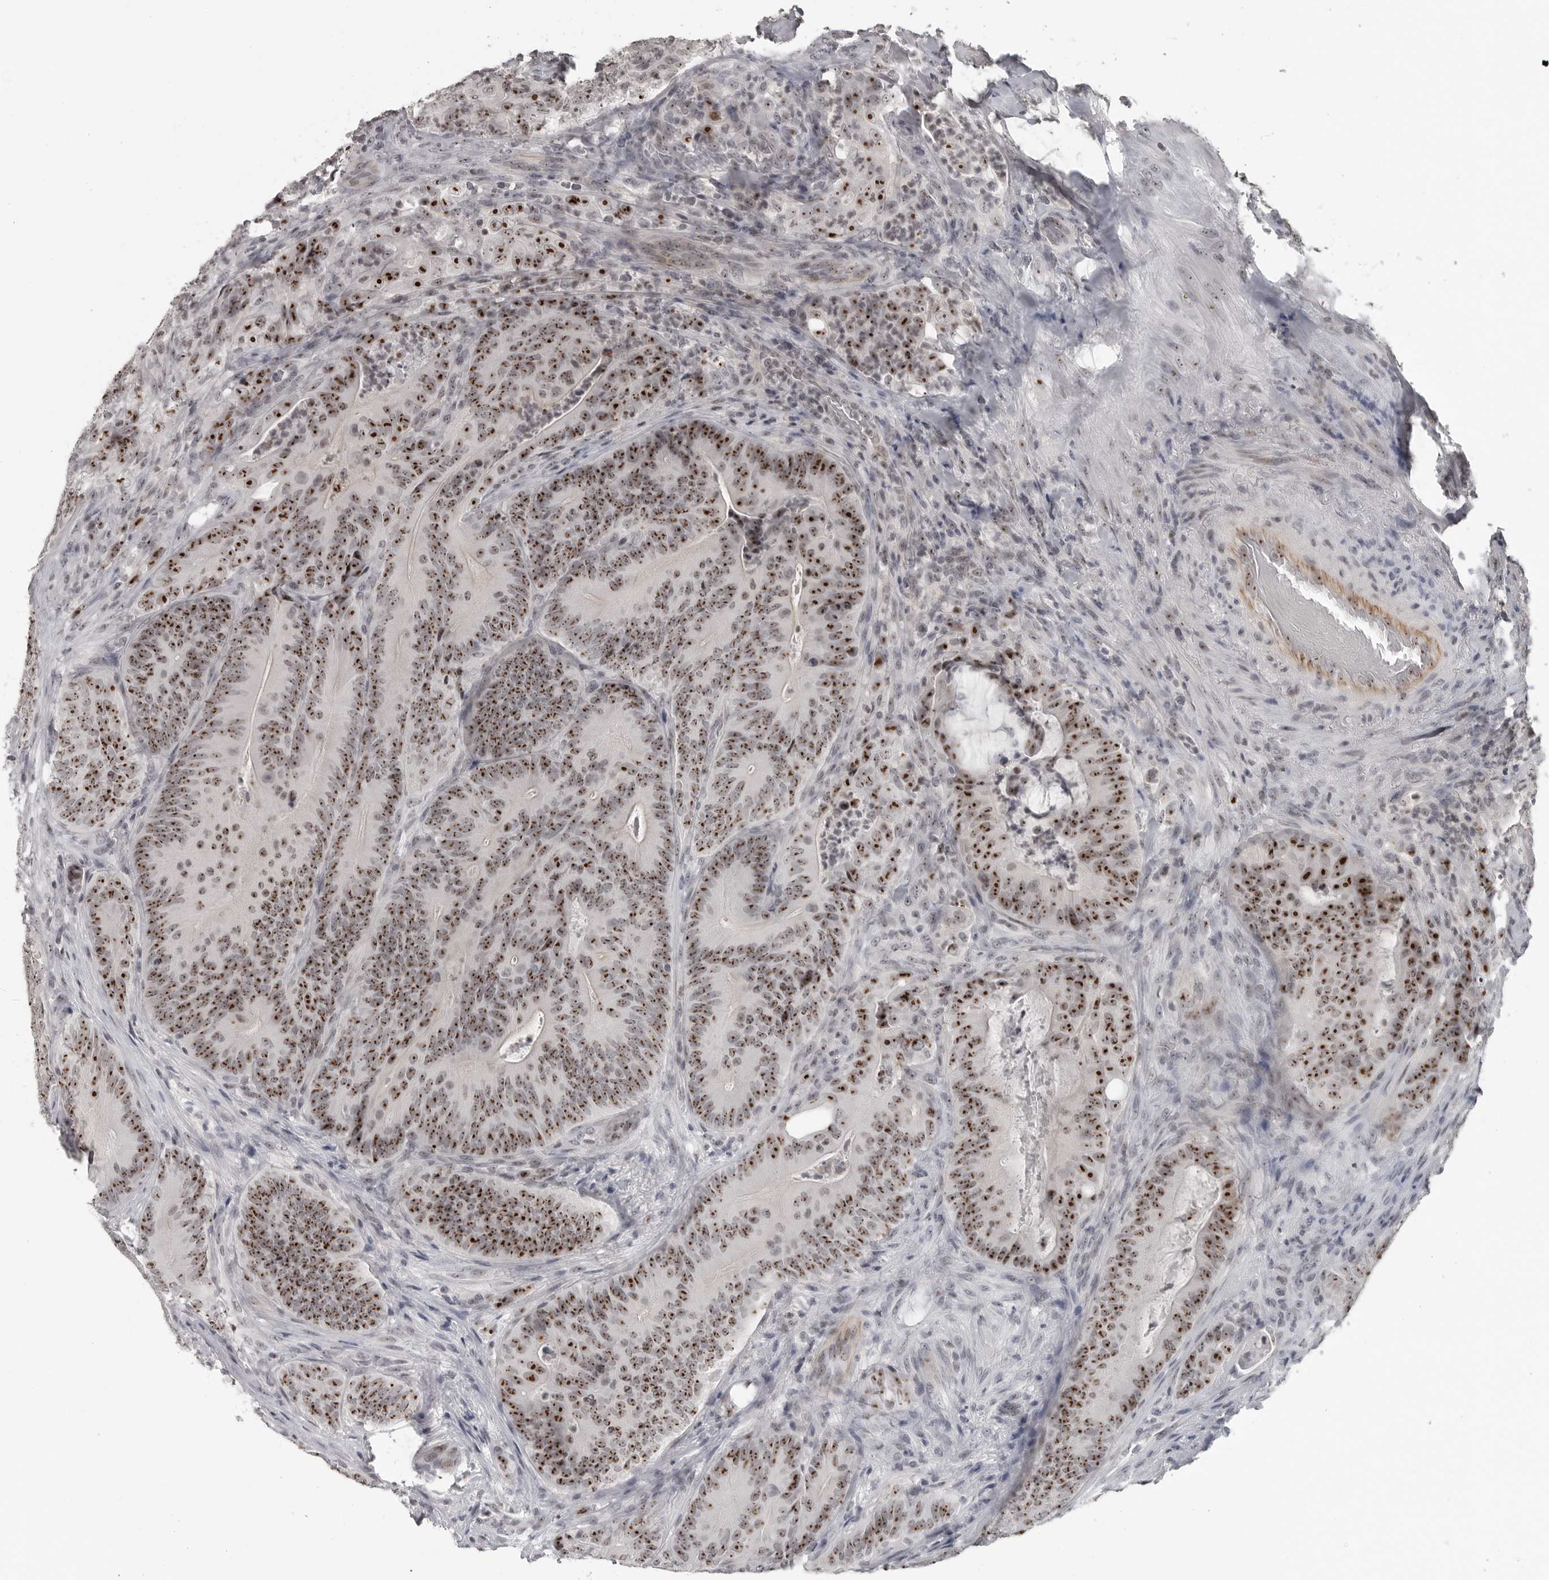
{"staining": {"intensity": "strong", "quantity": ">75%", "location": "nuclear"}, "tissue": "colorectal cancer", "cell_type": "Tumor cells", "image_type": "cancer", "snomed": [{"axis": "morphology", "description": "Normal tissue, NOS"}, {"axis": "topography", "description": "Colon"}], "caption": "IHC micrograph of neoplastic tissue: colorectal cancer stained using immunohistochemistry (IHC) displays high levels of strong protein expression localized specifically in the nuclear of tumor cells, appearing as a nuclear brown color.", "gene": "DDX54", "patient": {"sex": "female", "age": 82}}